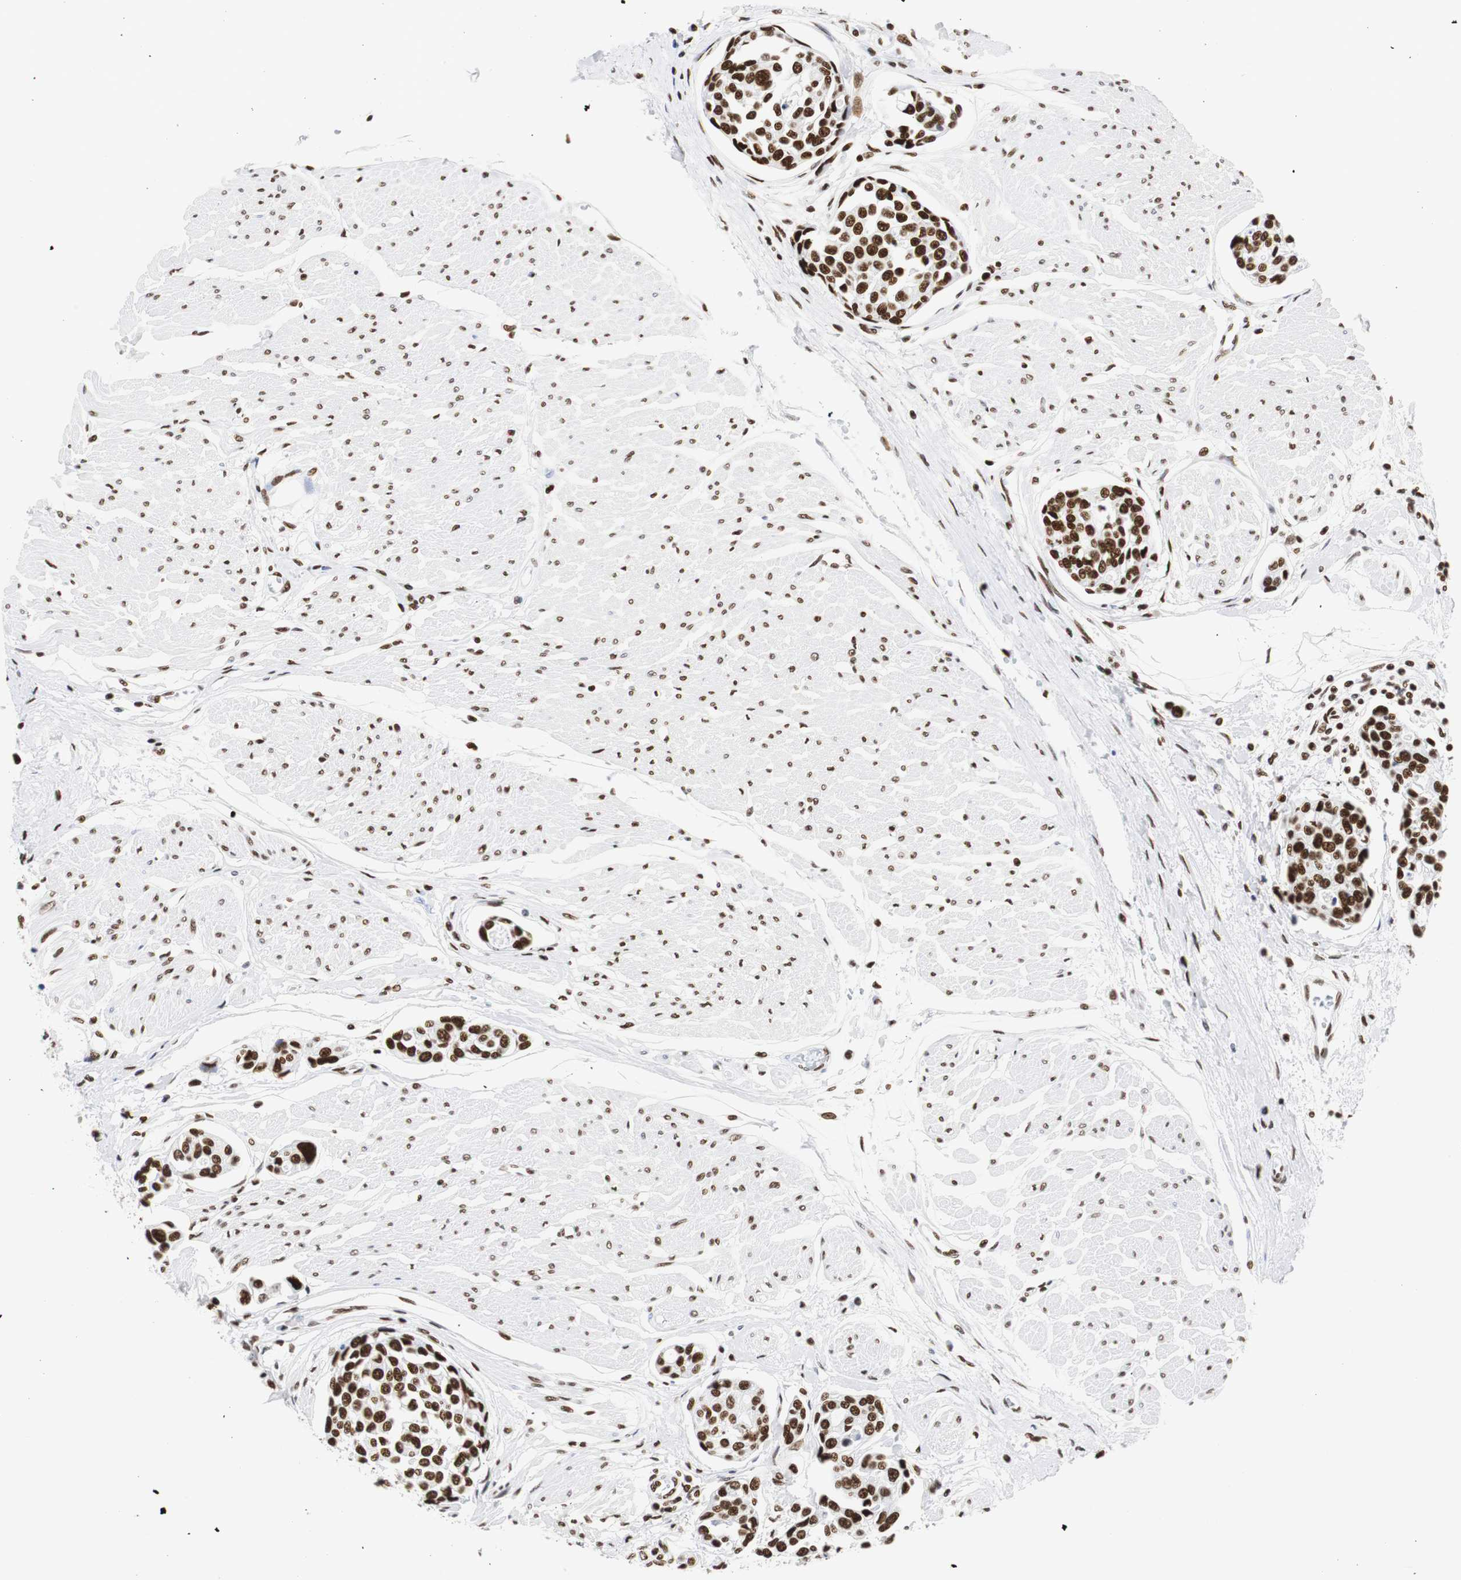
{"staining": {"intensity": "strong", "quantity": ">75%", "location": "nuclear"}, "tissue": "urothelial cancer", "cell_type": "Tumor cells", "image_type": "cancer", "snomed": [{"axis": "morphology", "description": "Urothelial carcinoma, High grade"}, {"axis": "topography", "description": "Urinary bladder"}], "caption": "This is an image of immunohistochemistry staining of urothelial cancer, which shows strong positivity in the nuclear of tumor cells.", "gene": "HNRNPH2", "patient": {"sex": "male", "age": 78}}